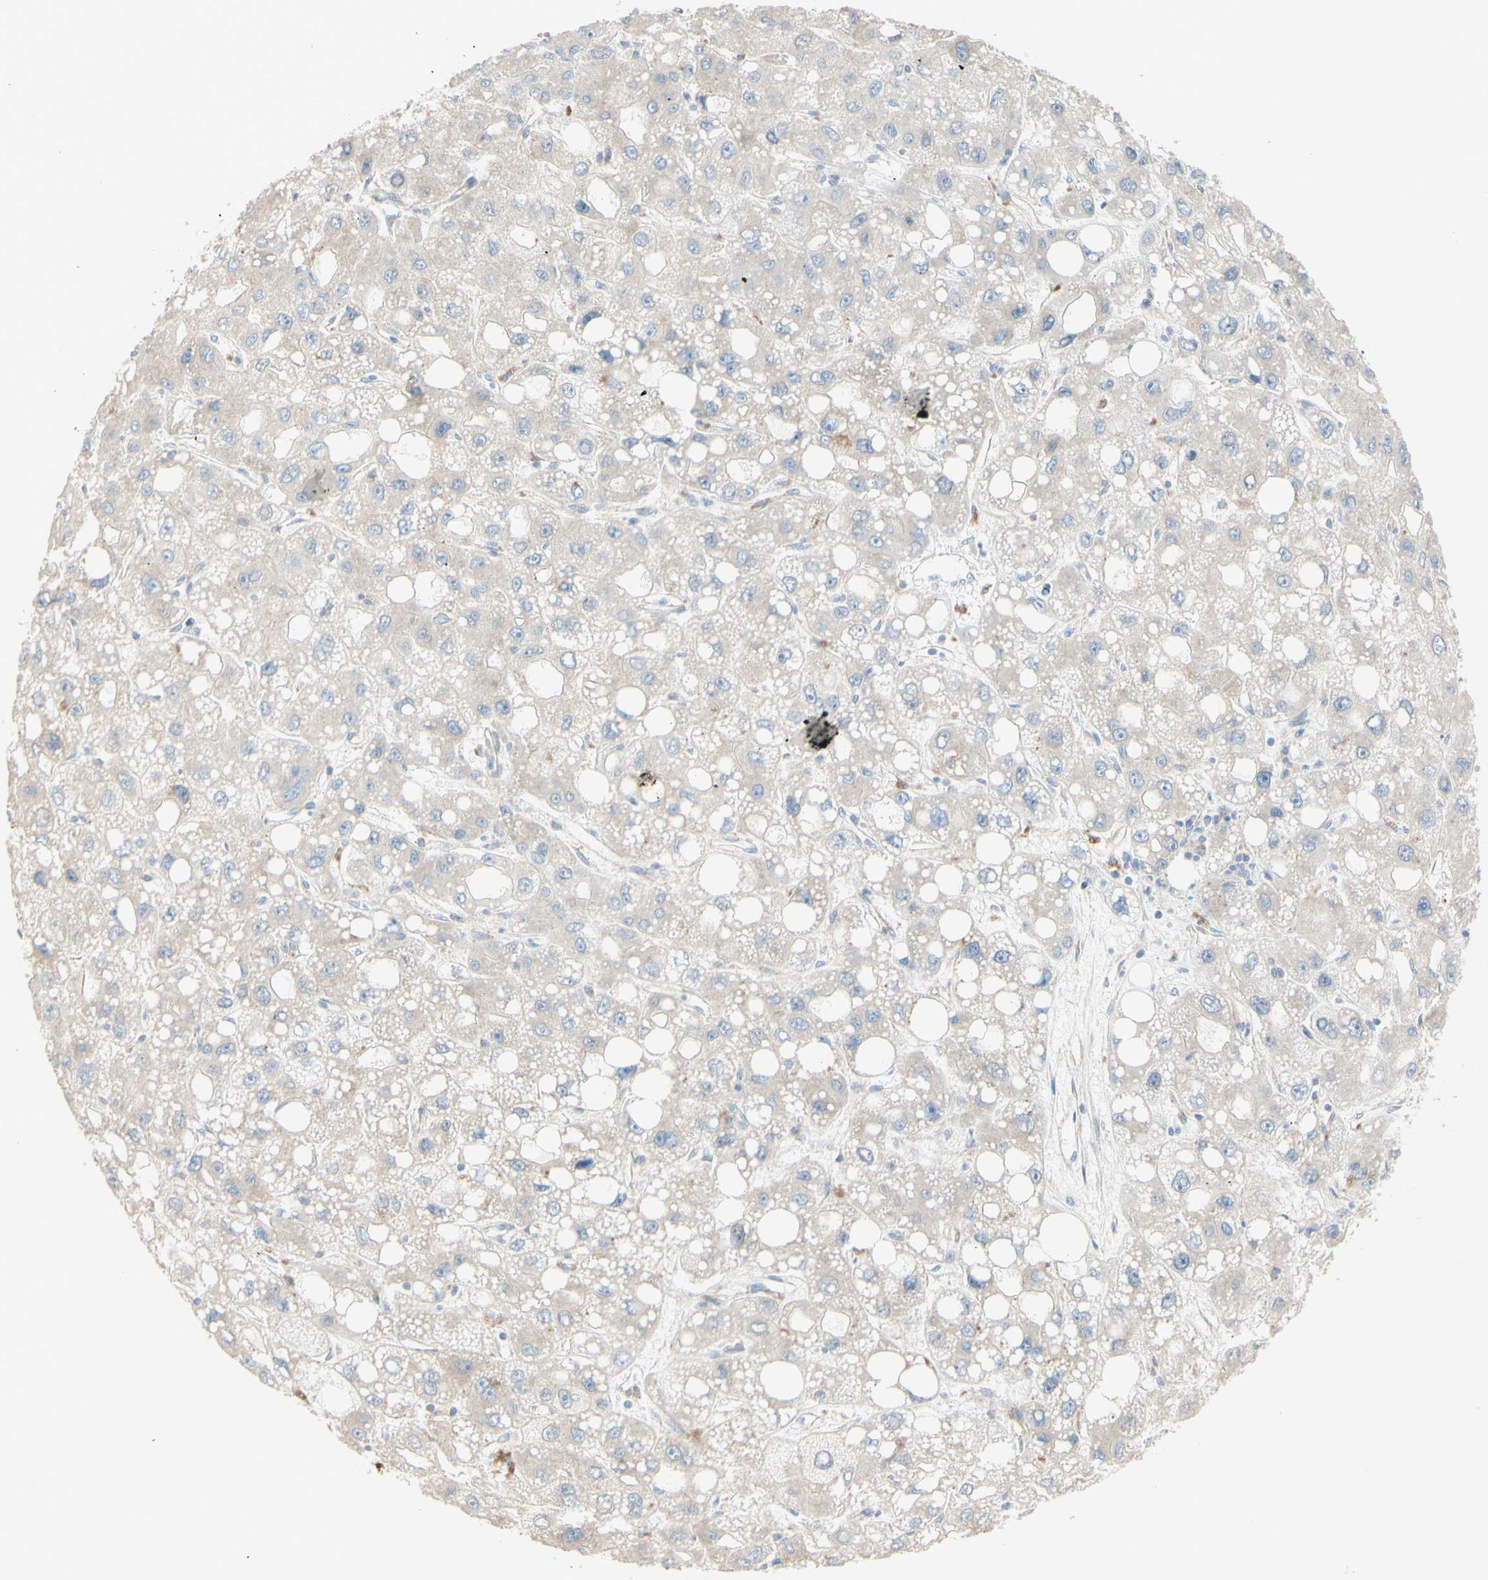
{"staining": {"intensity": "weak", "quantity": "25%-75%", "location": "cytoplasmic/membranous"}, "tissue": "liver cancer", "cell_type": "Tumor cells", "image_type": "cancer", "snomed": [{"axis": "morphology", "description": "Carcinoma, Hepatocellular, NOS"}, {"axis": "topography", "description": "Liver"}], "caption": "Immunohistochemistry (IHC) (DAB) staining of human liver cancer exhibits weak cytoplasmic/membranous protein positivity in about 25%-75% of tumor cells. (DAB (3,3'-diaminobenzidine) = brown stain, brightfield microscopy at high magnification).", "gene": "EPHA3", "patient": {"sex": "male", "age": 55}}